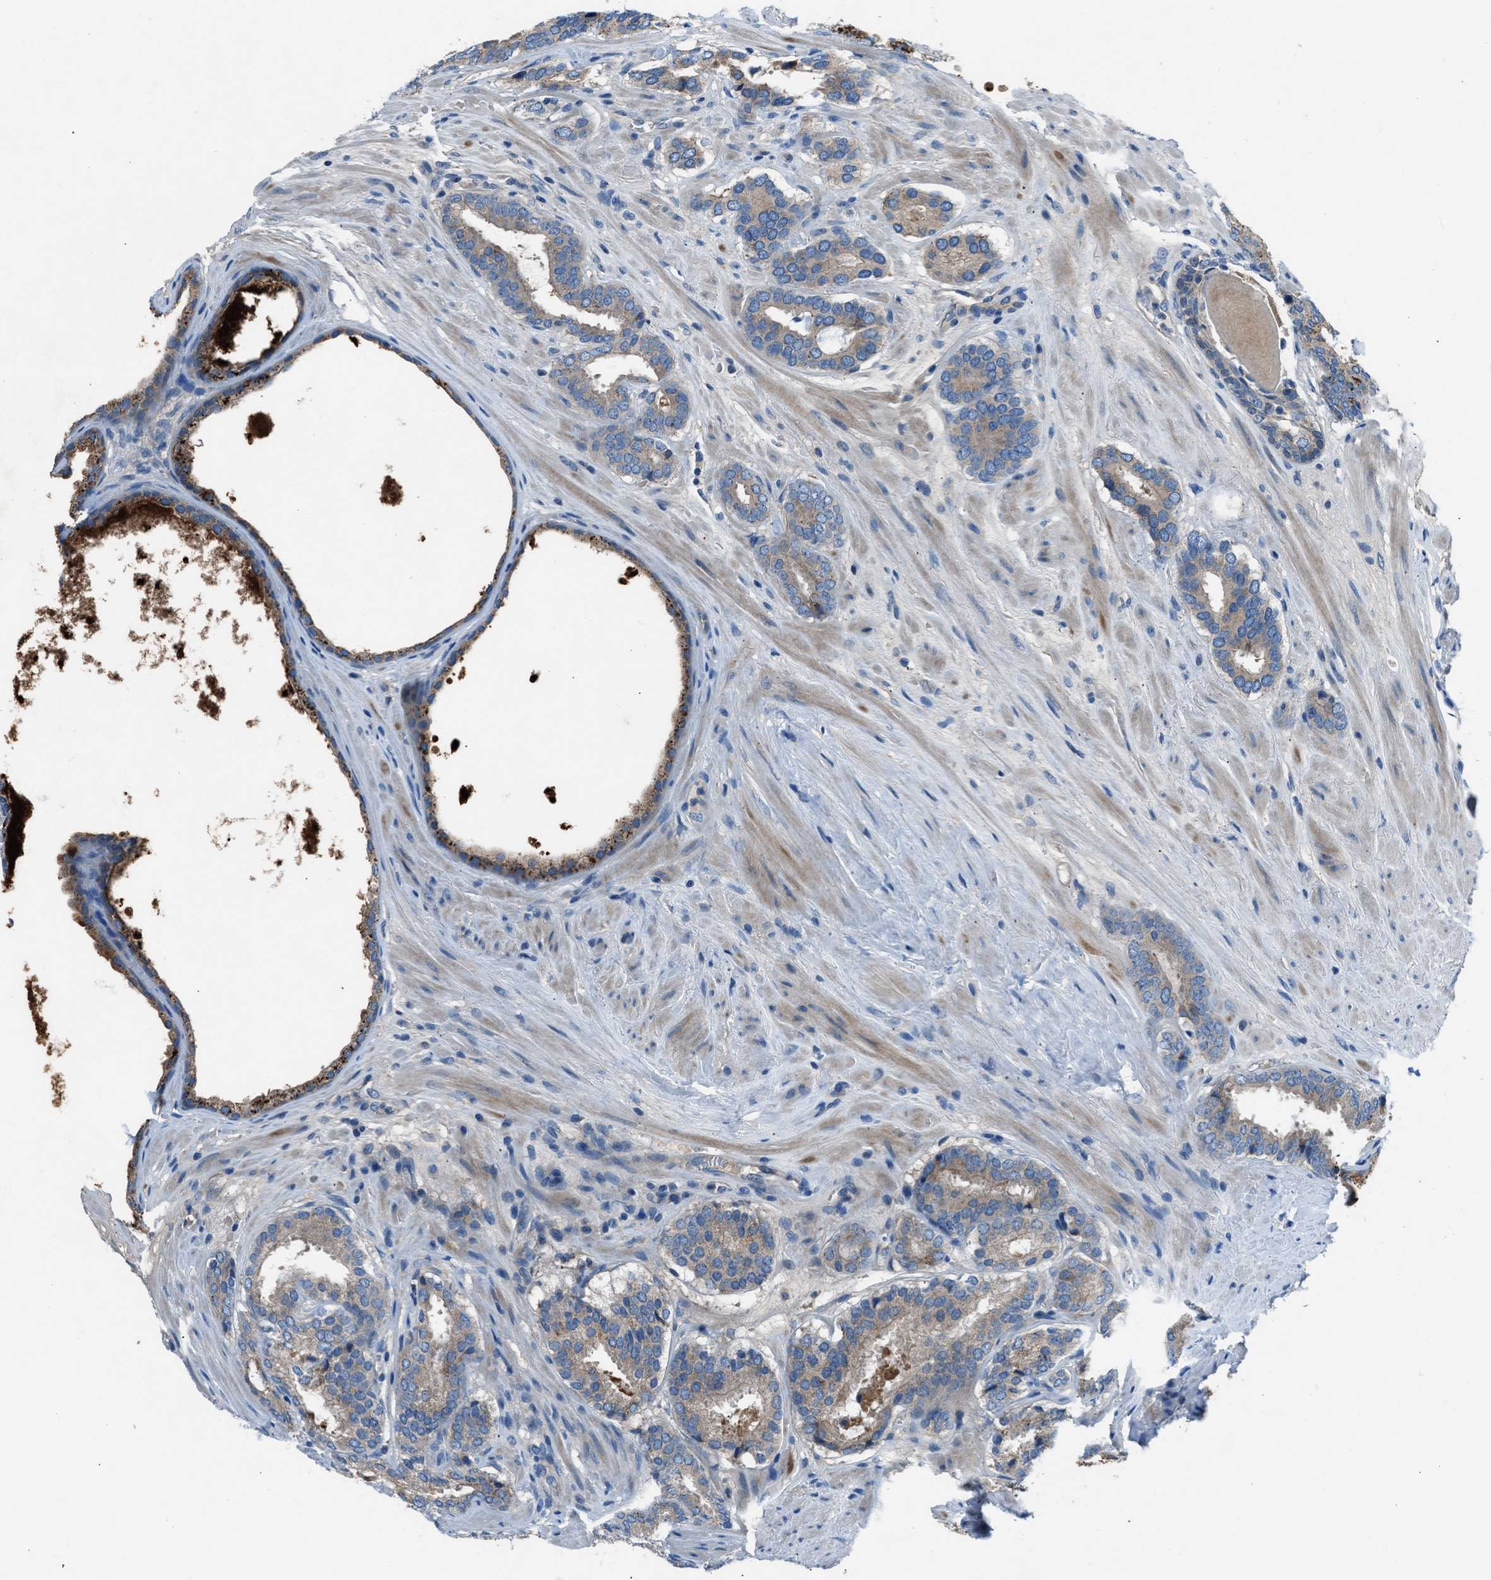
{"staining": {"intensity": "weak", "quantity": ">75%", "location": "cytoplasmic/membranous"}, "tissue": "prostate cancer", "cell_type": "Tumor cells", "image_type": "cancer", "snomed": [{"axis": "morphology", "description": "Adenocarcinoma, Low grade"}, {"axis": "topography", "description": "Prostate"}], "caption": "This is an image of IHC staining of prostate cancer, which shows weak expression in the cytoplasmic/membranous of tumor cells.", "gene": "SLC38A6", "patient": {"sex": "male", "age": 69}}